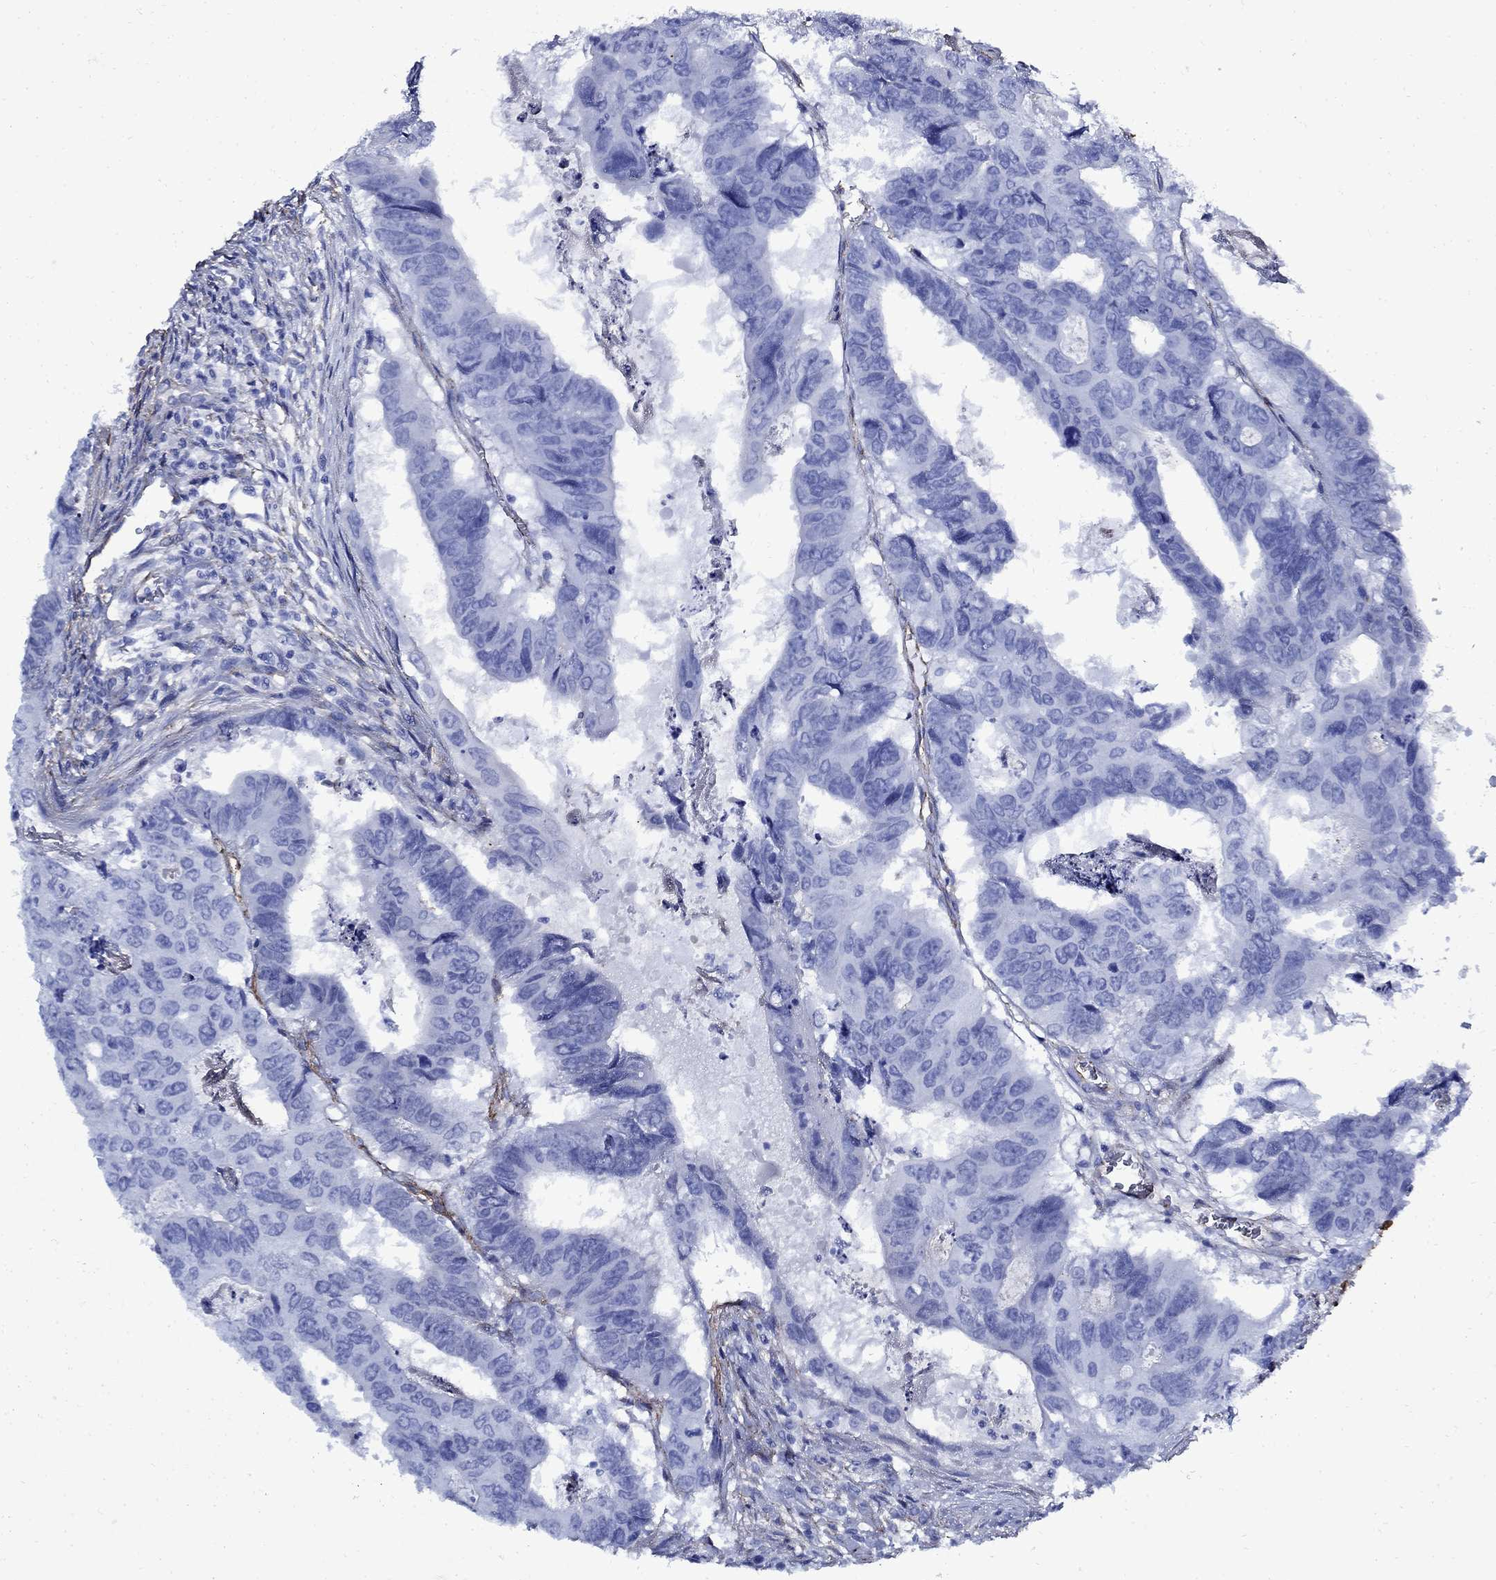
{"staining": {"intensity": "negative", "quantity": "none", "location": "none"}, "tissue": "colorectal cancer", "cell_type": "Tumor cells", "image_type": "cancer", "snomed": [{"axis": "morphology", "description": "Adenocarcinoma, NOS"}, {"axis": "topography", "description": "Colon"}], "caption": "Colorectal cancer (adenocarcinoma) stained for a protein using IHC displays no expression tumor cells.", "gene": "VTN", "patient": {"sex": "male", "age": 79}}